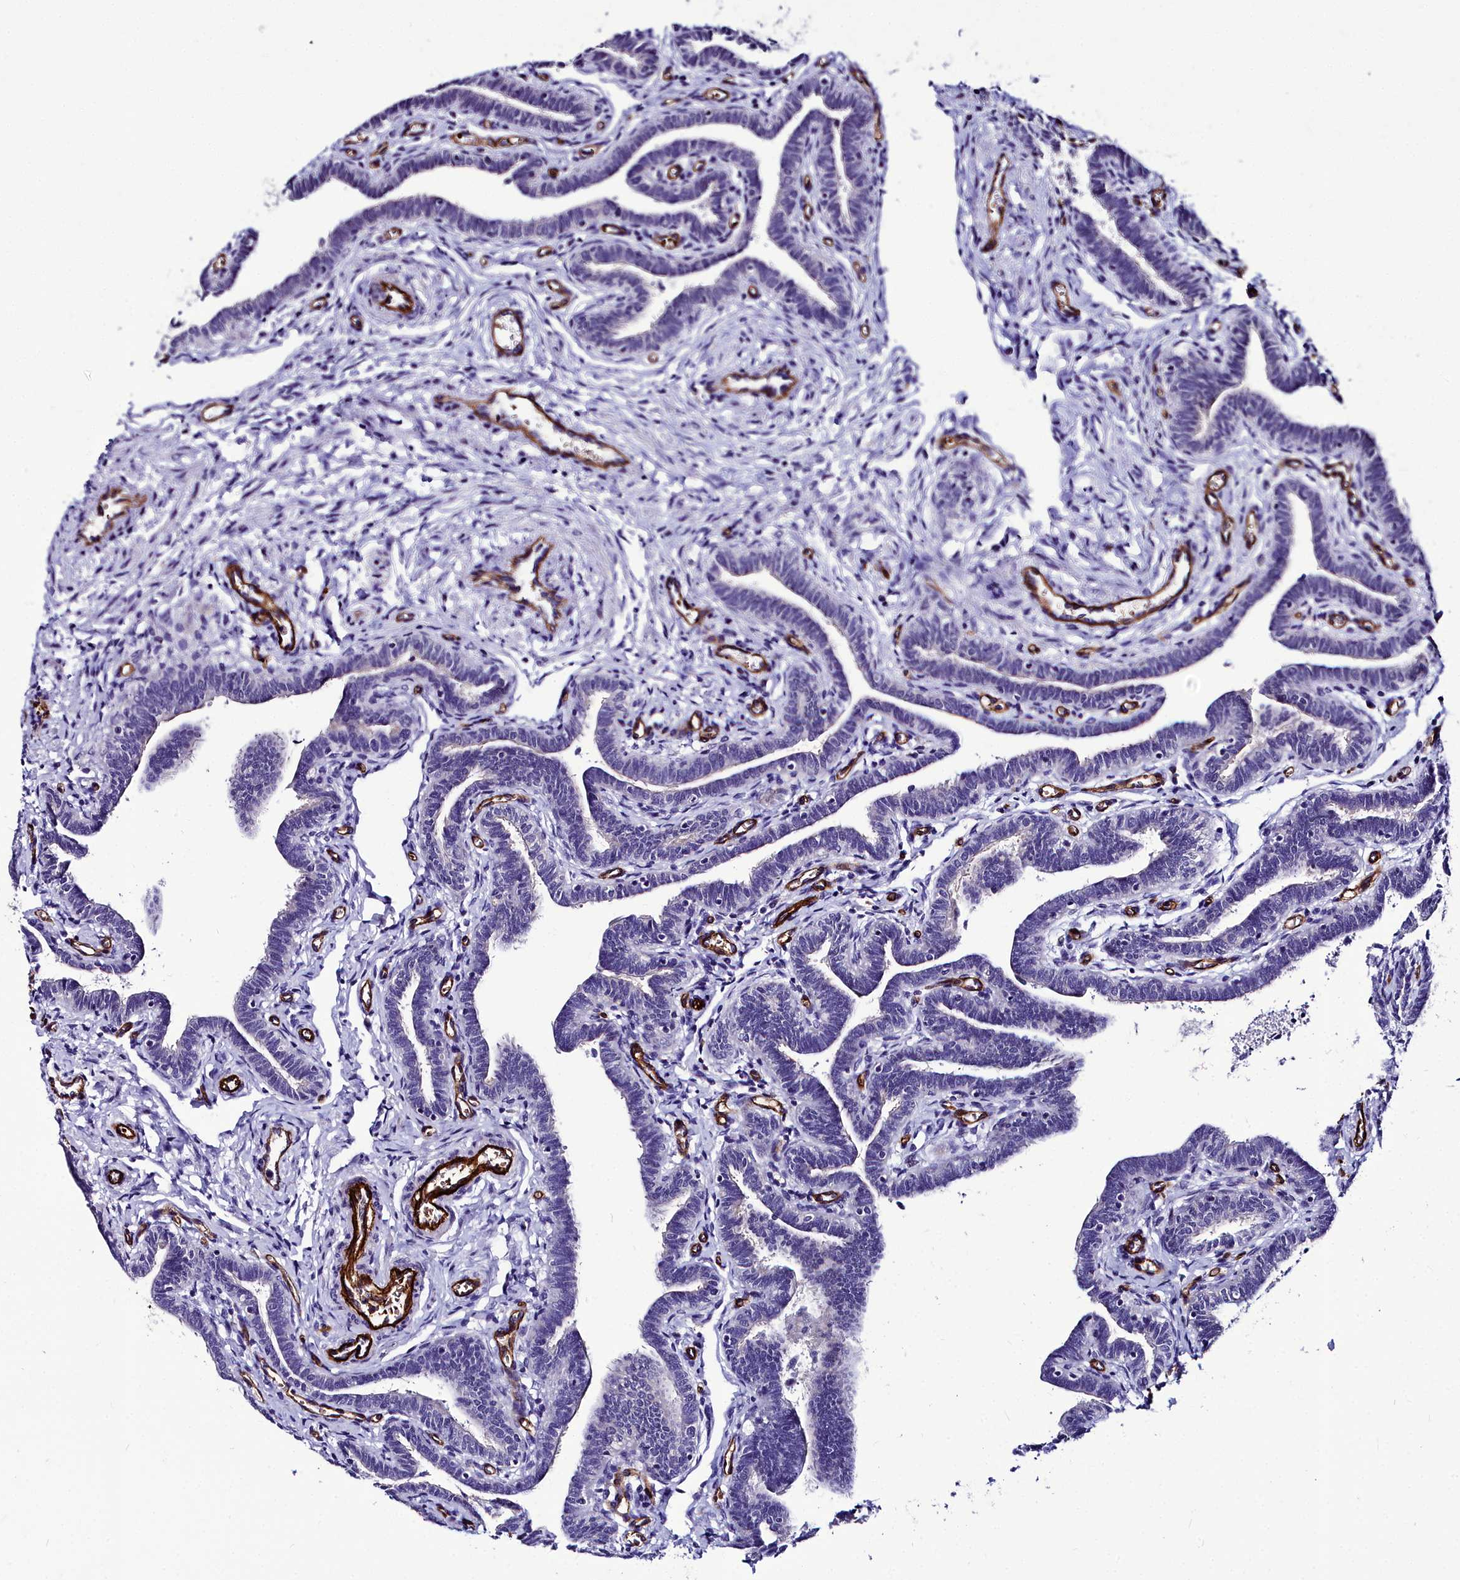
{"staining": {"intensity": "negative", "quantity": "none", "location": "none"}, "tissue": "fallopian tube", "cell_type": "Glandular cells", "image_type": "normal", "snomed": [{"axis": "morphology", "description": "Normal tissue, NOS"}, {"axis": "topography", "description": "Fallopian tube"}], "caption": "DAB (3,3'-diaminobenzidine) immunohistochemical staining of normal fallopian tube reveals no significant staining in glandular cells.", "gene": "CYP4F11", "patient": {"sex": "female", "age": 36}}